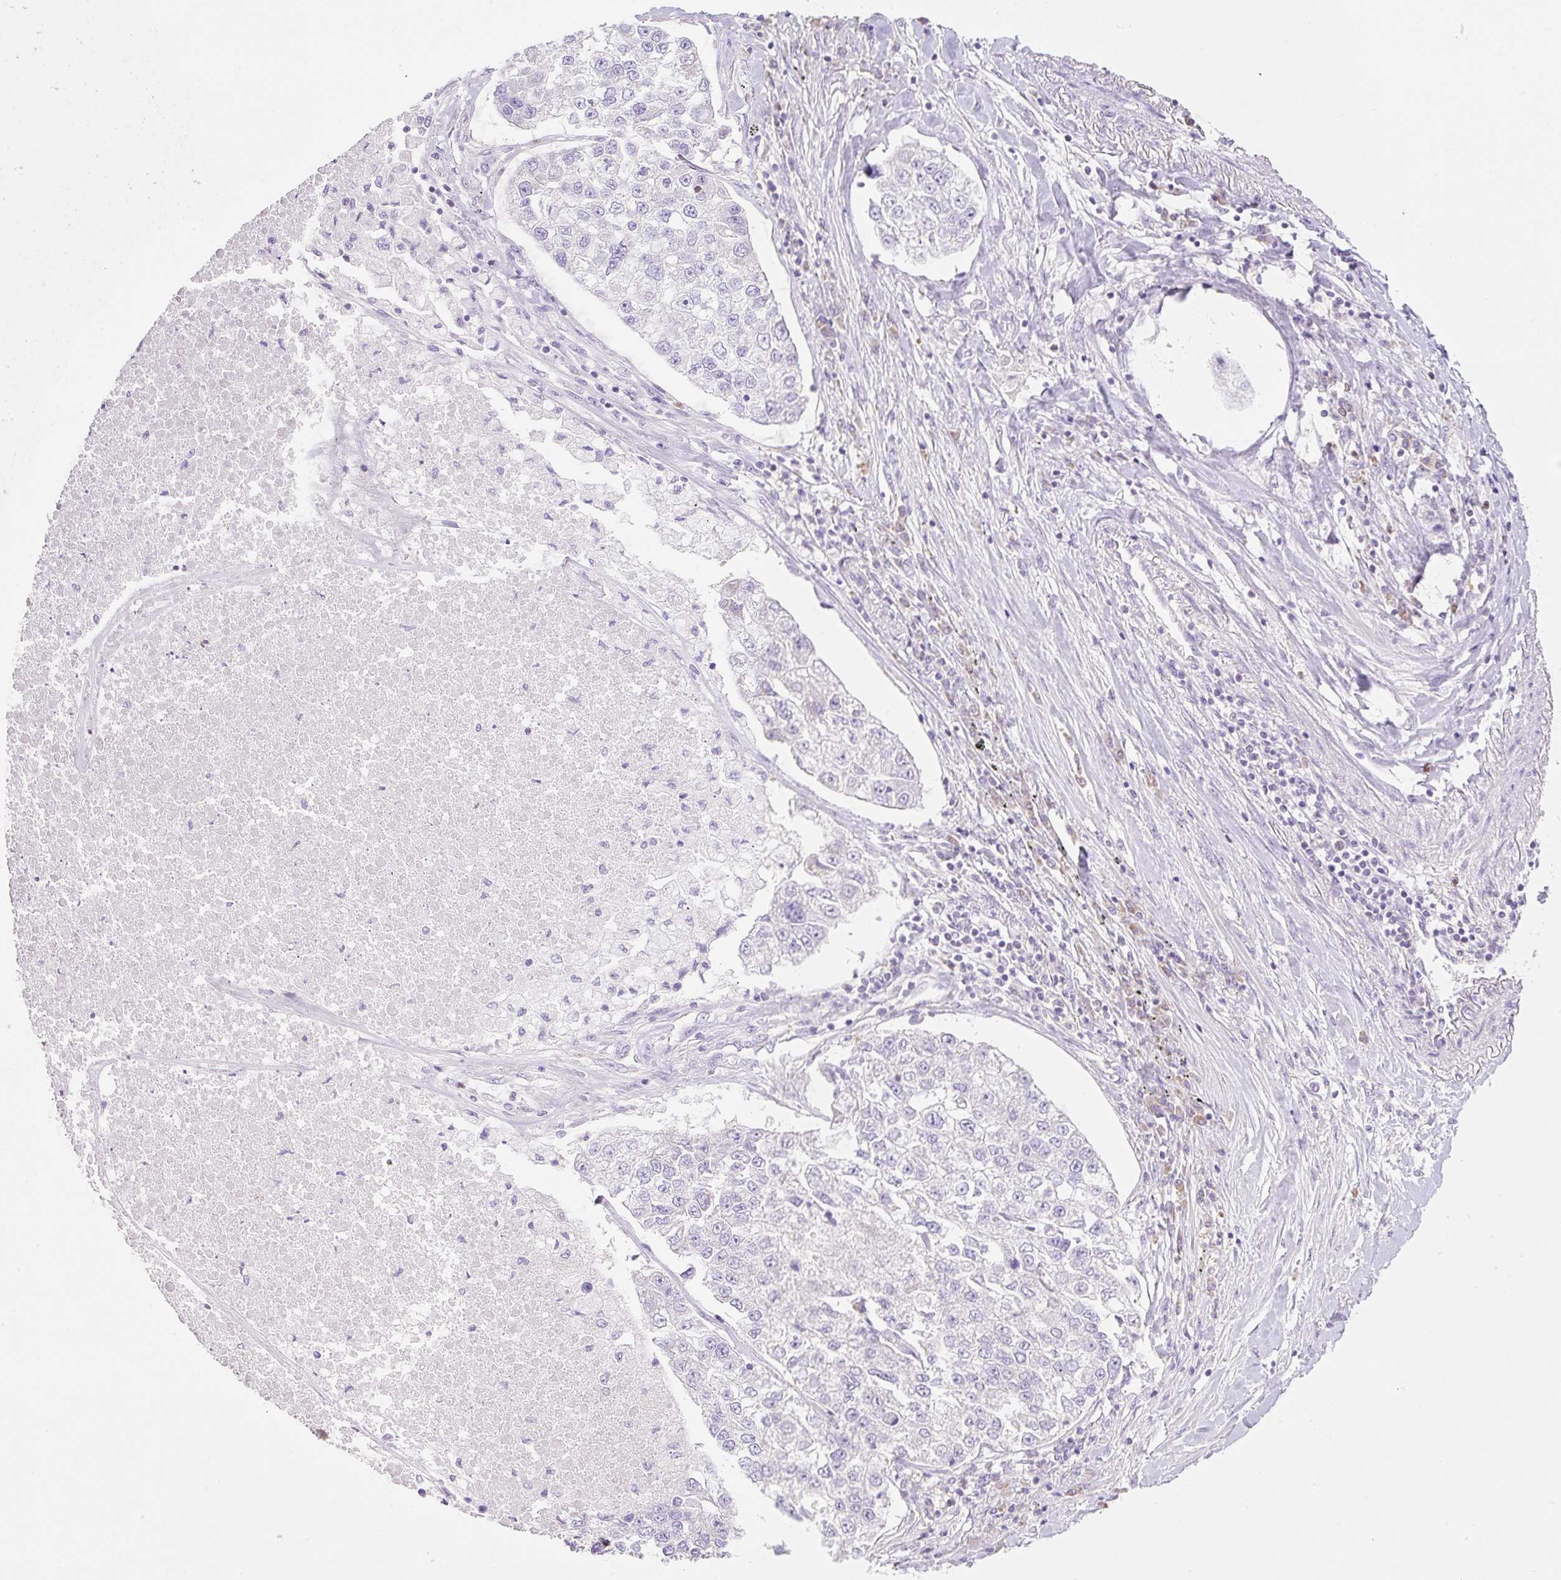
{"staining": {"intensity": "negative", "quantity": "none", "location": "none"}, "tissue": "lung cancer", "cell_type": "Tumor cells", "image_type": "cancer", "snomed": [{"axis": "morphology", "description": "Adenocarcinoma, NOS"}, {"axis": "topography", "description": "Lung"}], "caption": "DAB immunohistochemical staining of lung adenocarcinoma reveals no significant expression in tumor cells.", "gene": "DHX35", "patient": {"sex": "male", "age": 49}}